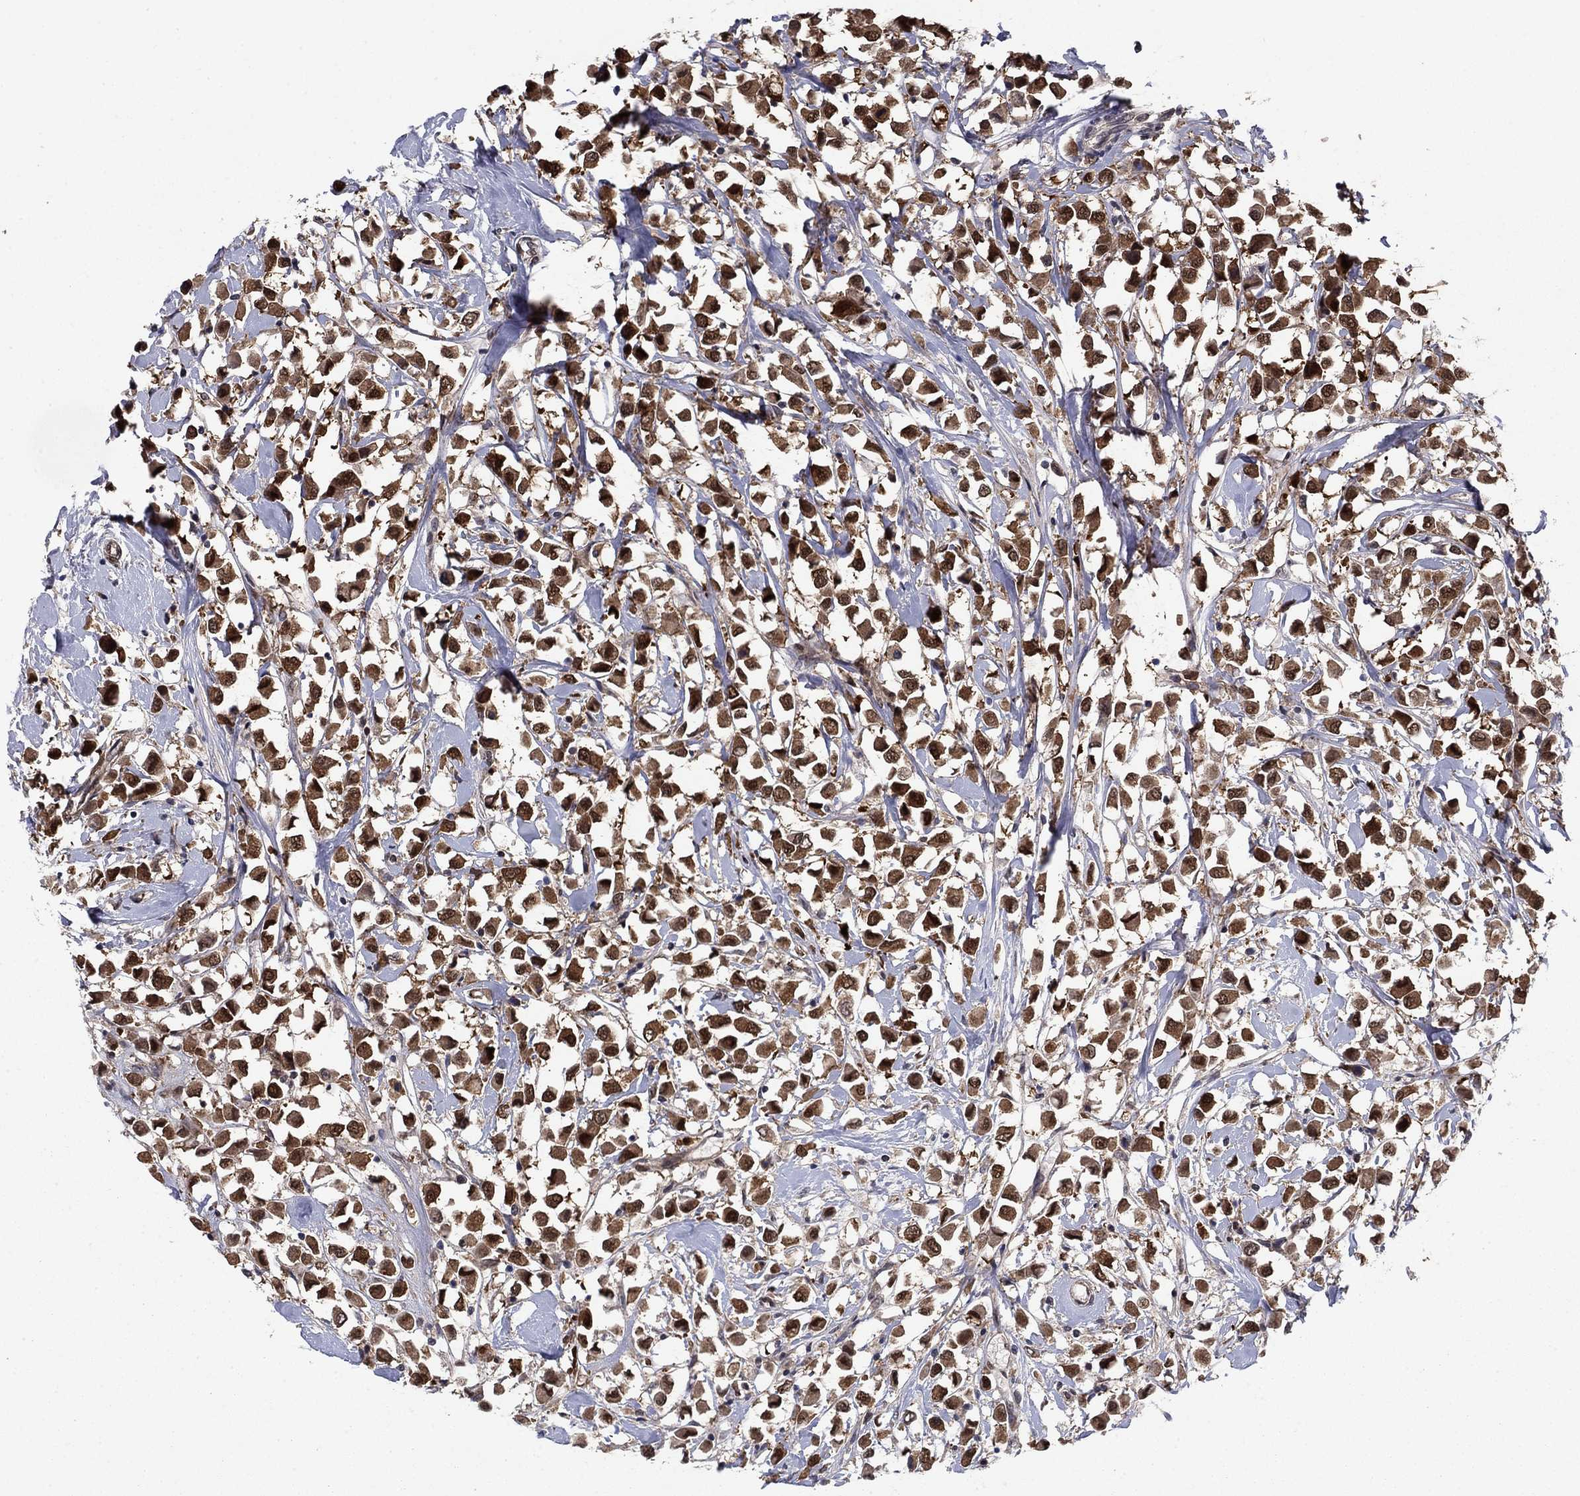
{"staining": {"intensity": "strong", "quantity": ">75%", "location": "cytoplasmic/membranous,nuclear"}, "tissue": "breast cancer", "cell_type": "Tumor cells", "image_type": "cancer", "snomed": [{"axis": "morphology", "description": "Duct carcinoma"}, {"axis": "topography", "description": "Breast"}], "caption": "Strong cytoplasmic/membranous and nuclear protein expression is identified in about >75% of tumor cells in infiltrating ductal carcinoma (breast). (DAB IHC, brown staining for protein, blue staining for nuclei).", "gene": "FKBP4", "patient": {"sex": "female", "age": 61}}